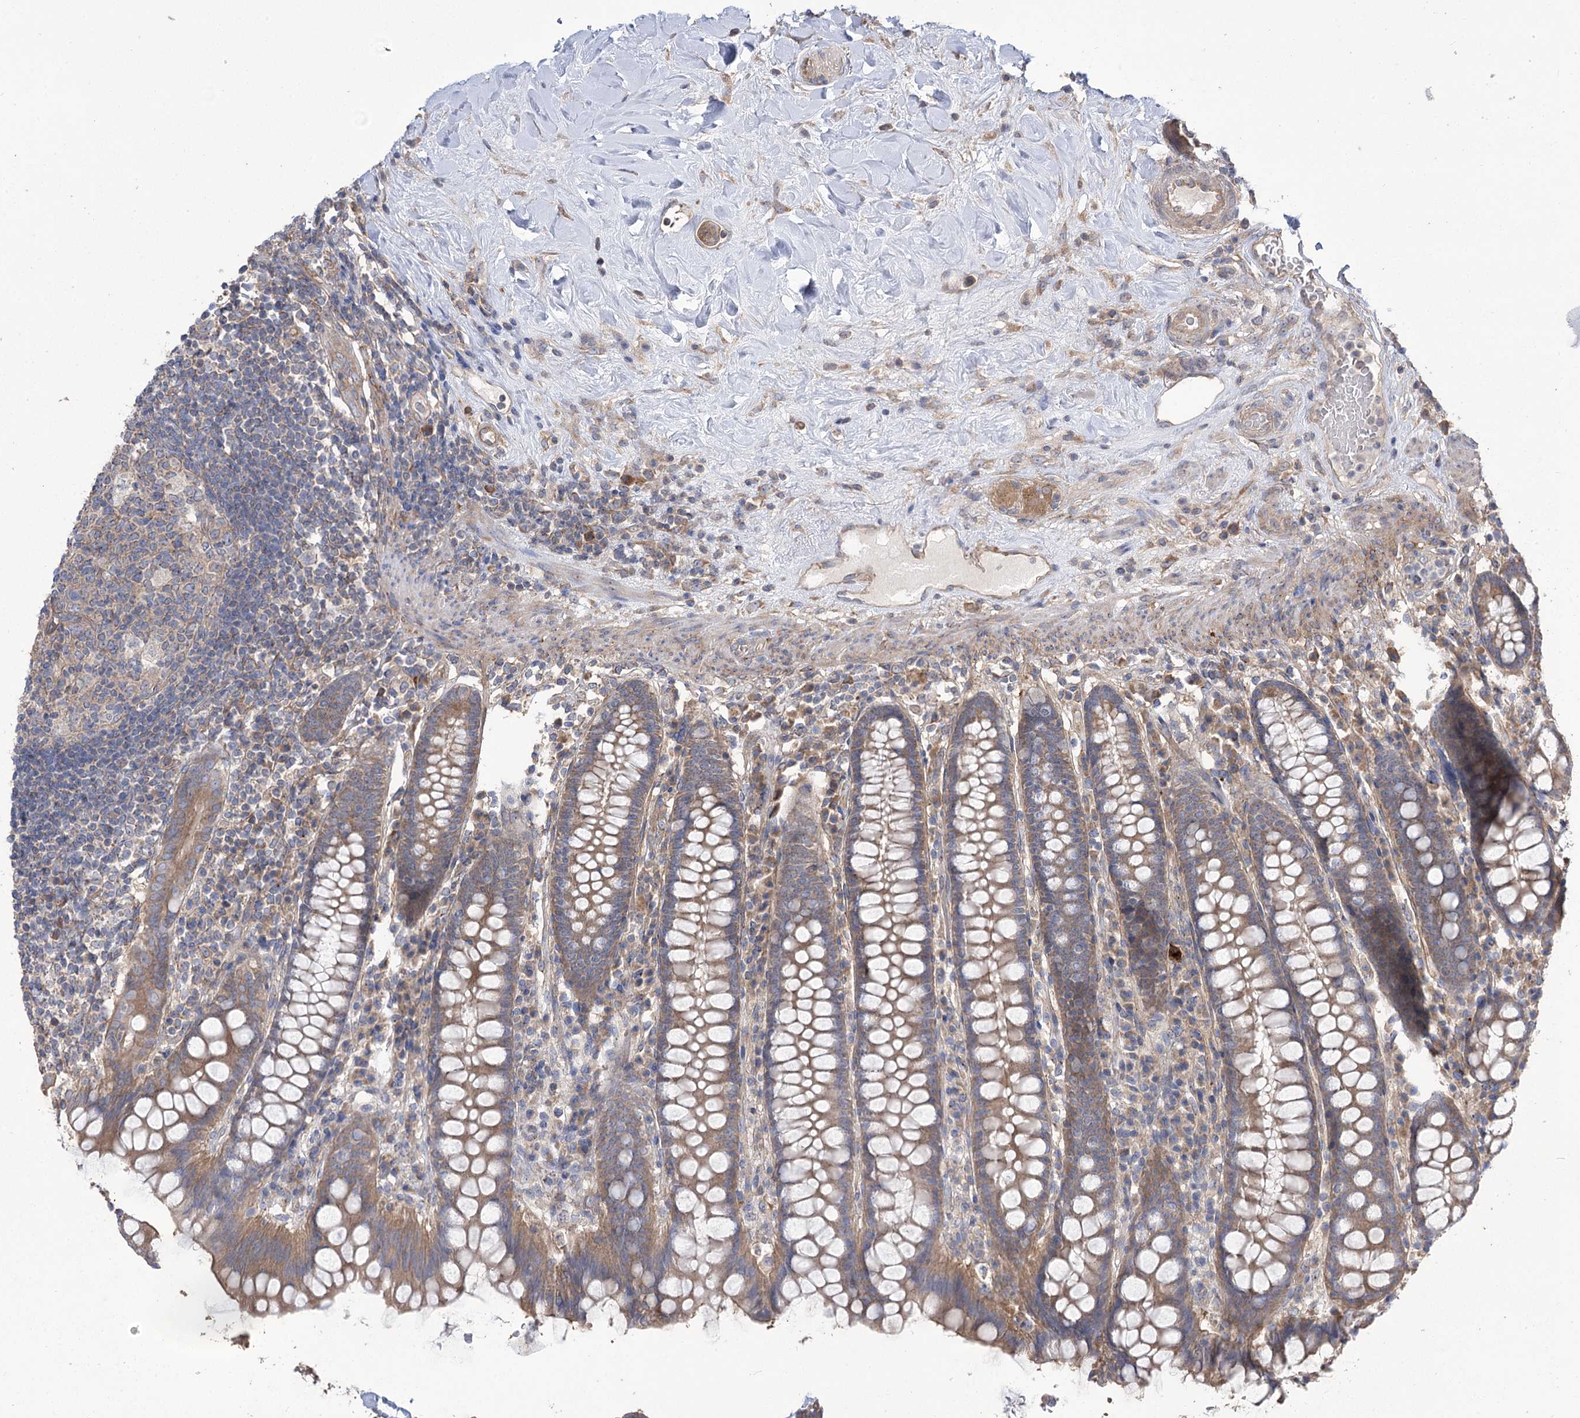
{"staining": {"intensity": "moderate", "quantity": ">75%", "location": "cytoplasmic/membranous"}, "tissue": "colon", "cell_type": "Endothelial cells", "image_type": "normal", "snomed": [{"axis": "morphology", "description": "Normal tissue, NOS"}, {"axis": "topography", "description": "Colon"}], "caption": "Unremarkable colon was stained to show a protein in brown. There is medium levels of moderate cytoplasmic/membranous expression in about >75% of endothelial cells. The protein of interest is stained brown, and the nuclei are stained in blue (DAB (3,3'-diaminobenzidine) IHC with brightfield microscopy, high magnification).", "gene": "PRSS53", "patient": {"sex": "female", "age": 79}}